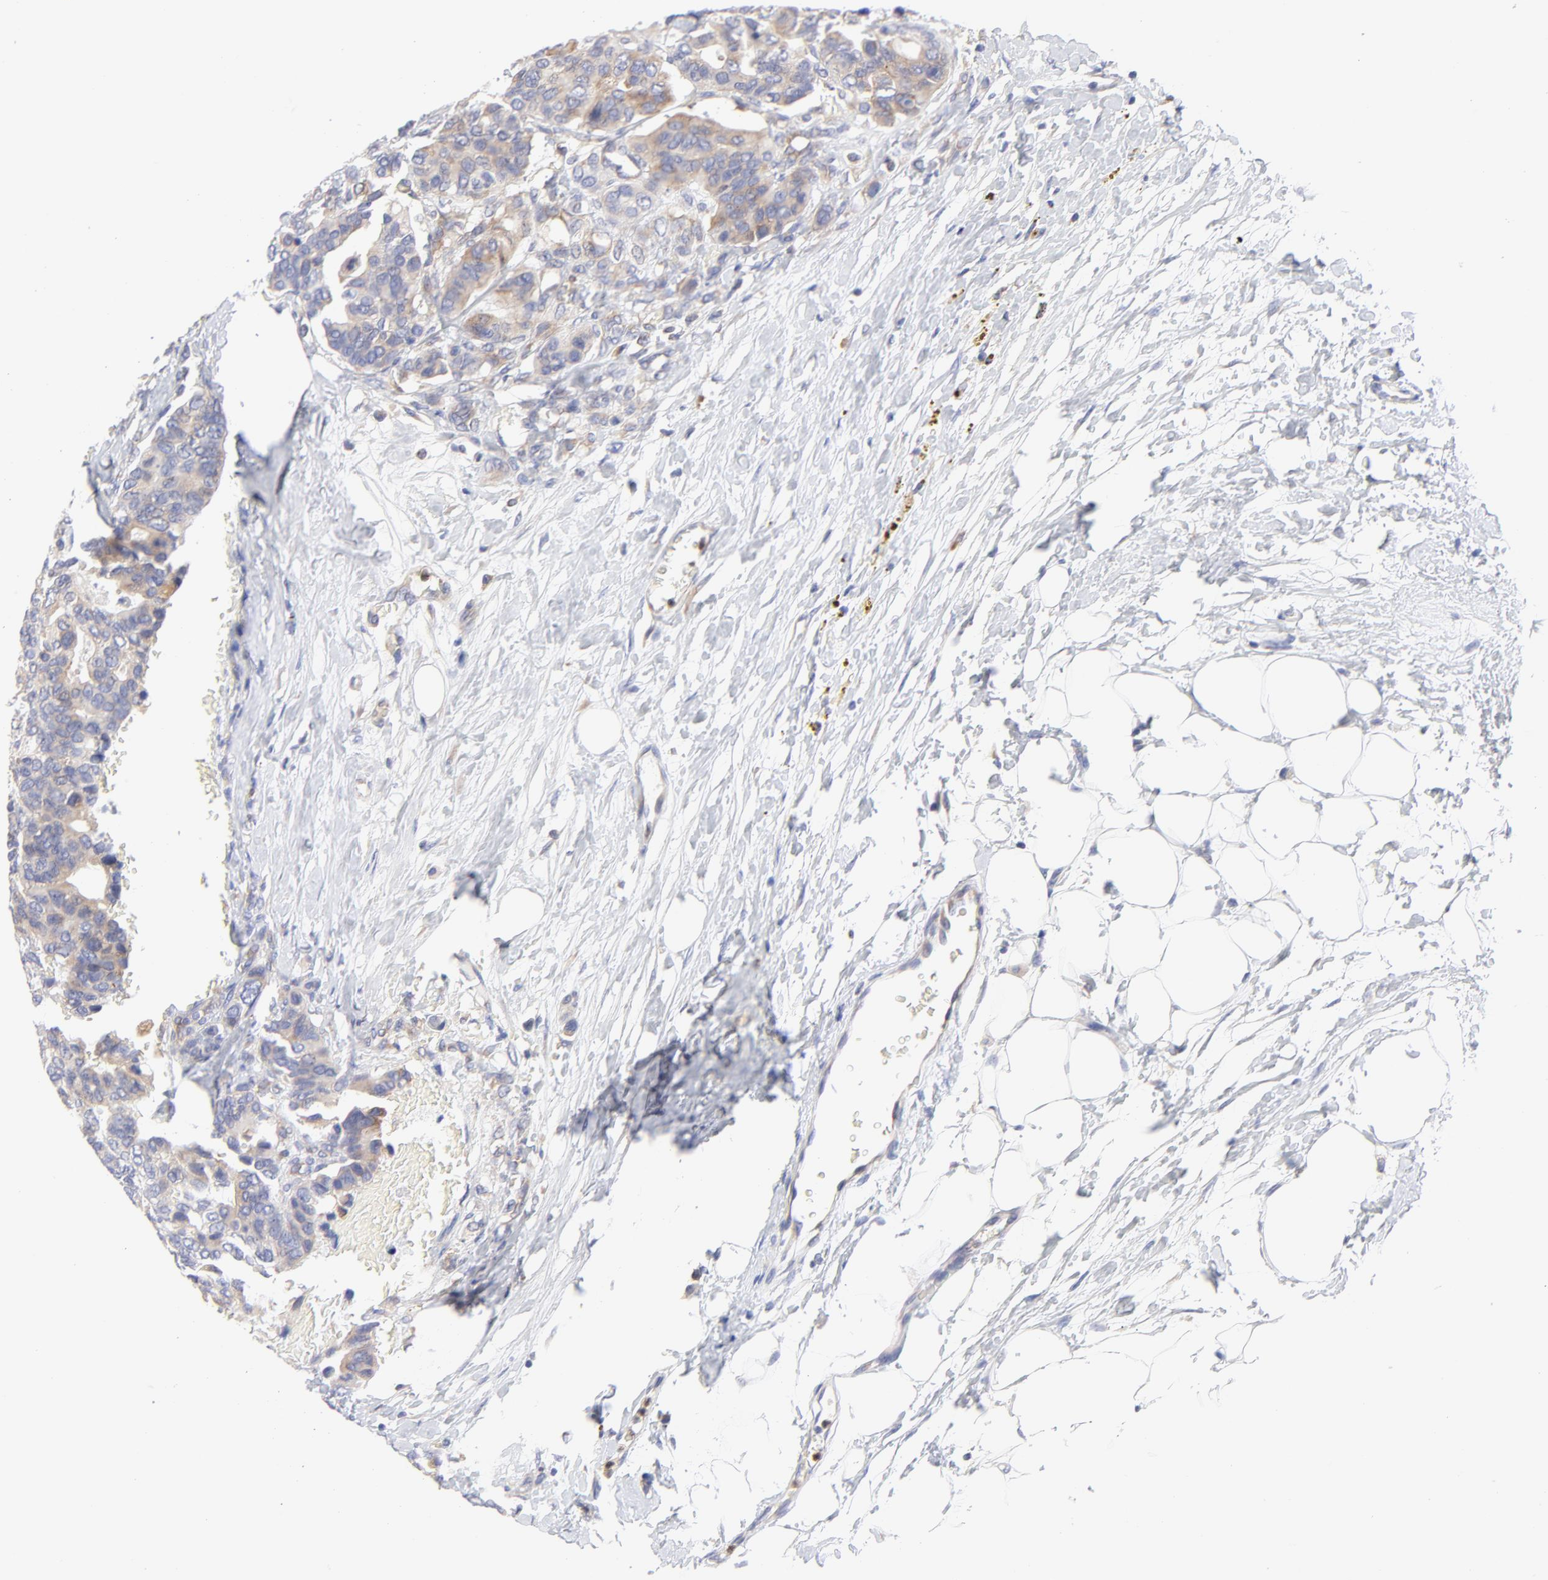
{"staining": {"intensity": "moderate", "quantity": ">75%", "location": "cytoplasmic/membranous"}, "tissue": "breast cancer", "cell_type": "Tumor cells", "image_type": "cancer", "snomed": [{"axis": "morphology", "description": "Duct carcinoma"}, {"axis": "topography", "description": "Breast"}], "caption": "Protein expression by immunohistochemistry (IHC) displays moderate cytoplasmic/membranous staining in about >75% of tumor cells in invasive ductal carcinoma (breast).", "gene": "MOSPD2", "patient": {"sex": "female", "age": 69}}